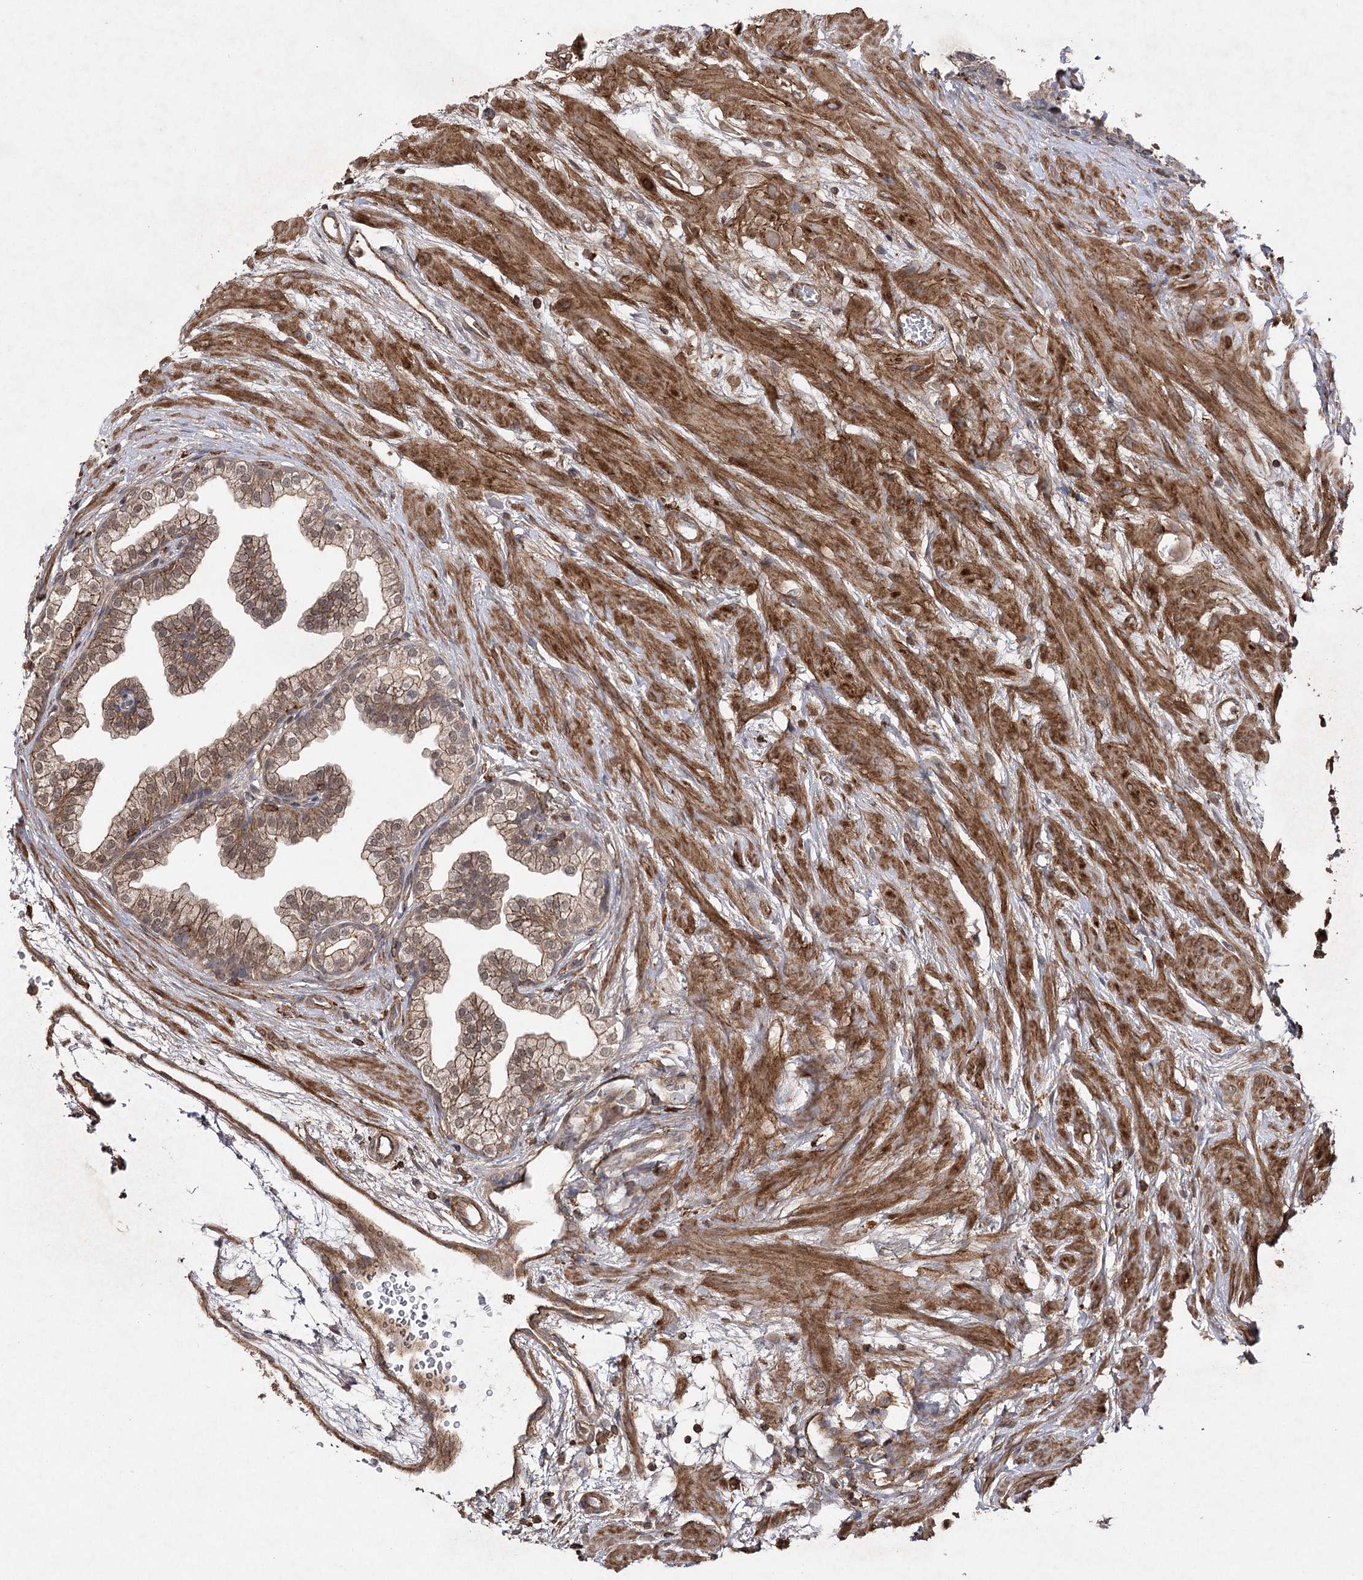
{"staining": {"intensity": "moderate", "quantity": "25%-75%", "location": "cytoplasmic/membranous,nuclear"}, "tissue": "prostate", "cell_type": "Glandular cells", "image_type": "normal", "snomed": [{"axis": "morphology", "description": "Normal tissue, NOS"}, {"axis": "topography", "description": "Prostate"}], "caption": "Brown immunohistochemical staining in normal human prostate reveals moderate cytoplasmic/membranous,nuclear positivity in about 25%-75% of glandular cells.", "gene": "OBSL1", "patient": {"sex": "male", "age": 48}}